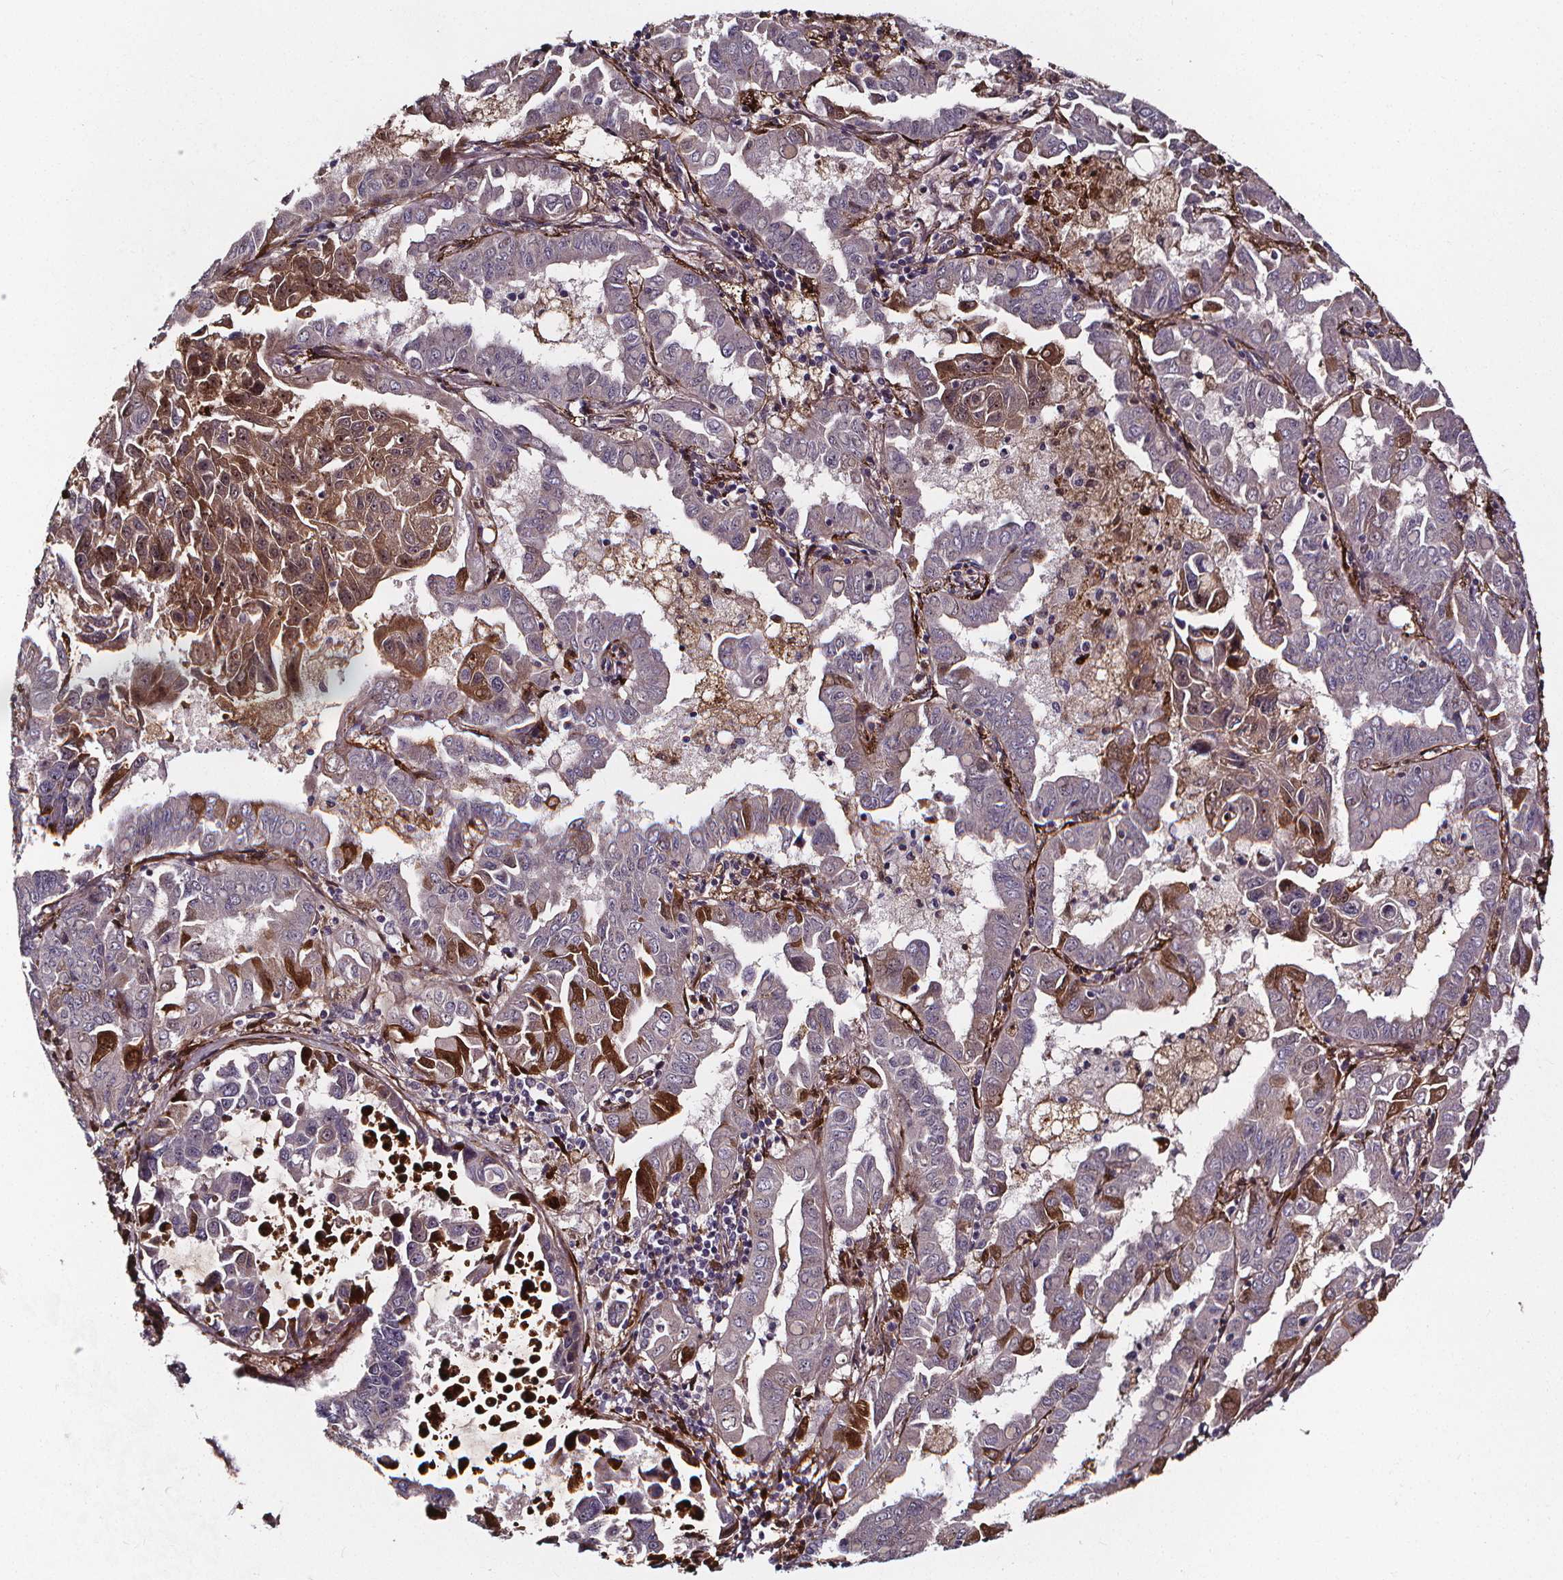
{"staining": {"intensity": "negative", "quantity": "none", "location": "none"}, "tissue": "lung cancer", "cell_type": "Tumor cells", "image_type": "cancer", "snomed": [{"axis": "morphology", "description": "Adenocarcinoma, NOS"}, {"axis": "topography", "description": "Lung"}], "caption": "Immunohistochemical staining of lung cancer displays no significant staining in tumor cells. (Immunohistochemistry, brightfield microscopy, high magnification).", "gene": "AEBP1", "patient": {"sex": "male", "age": 64}}